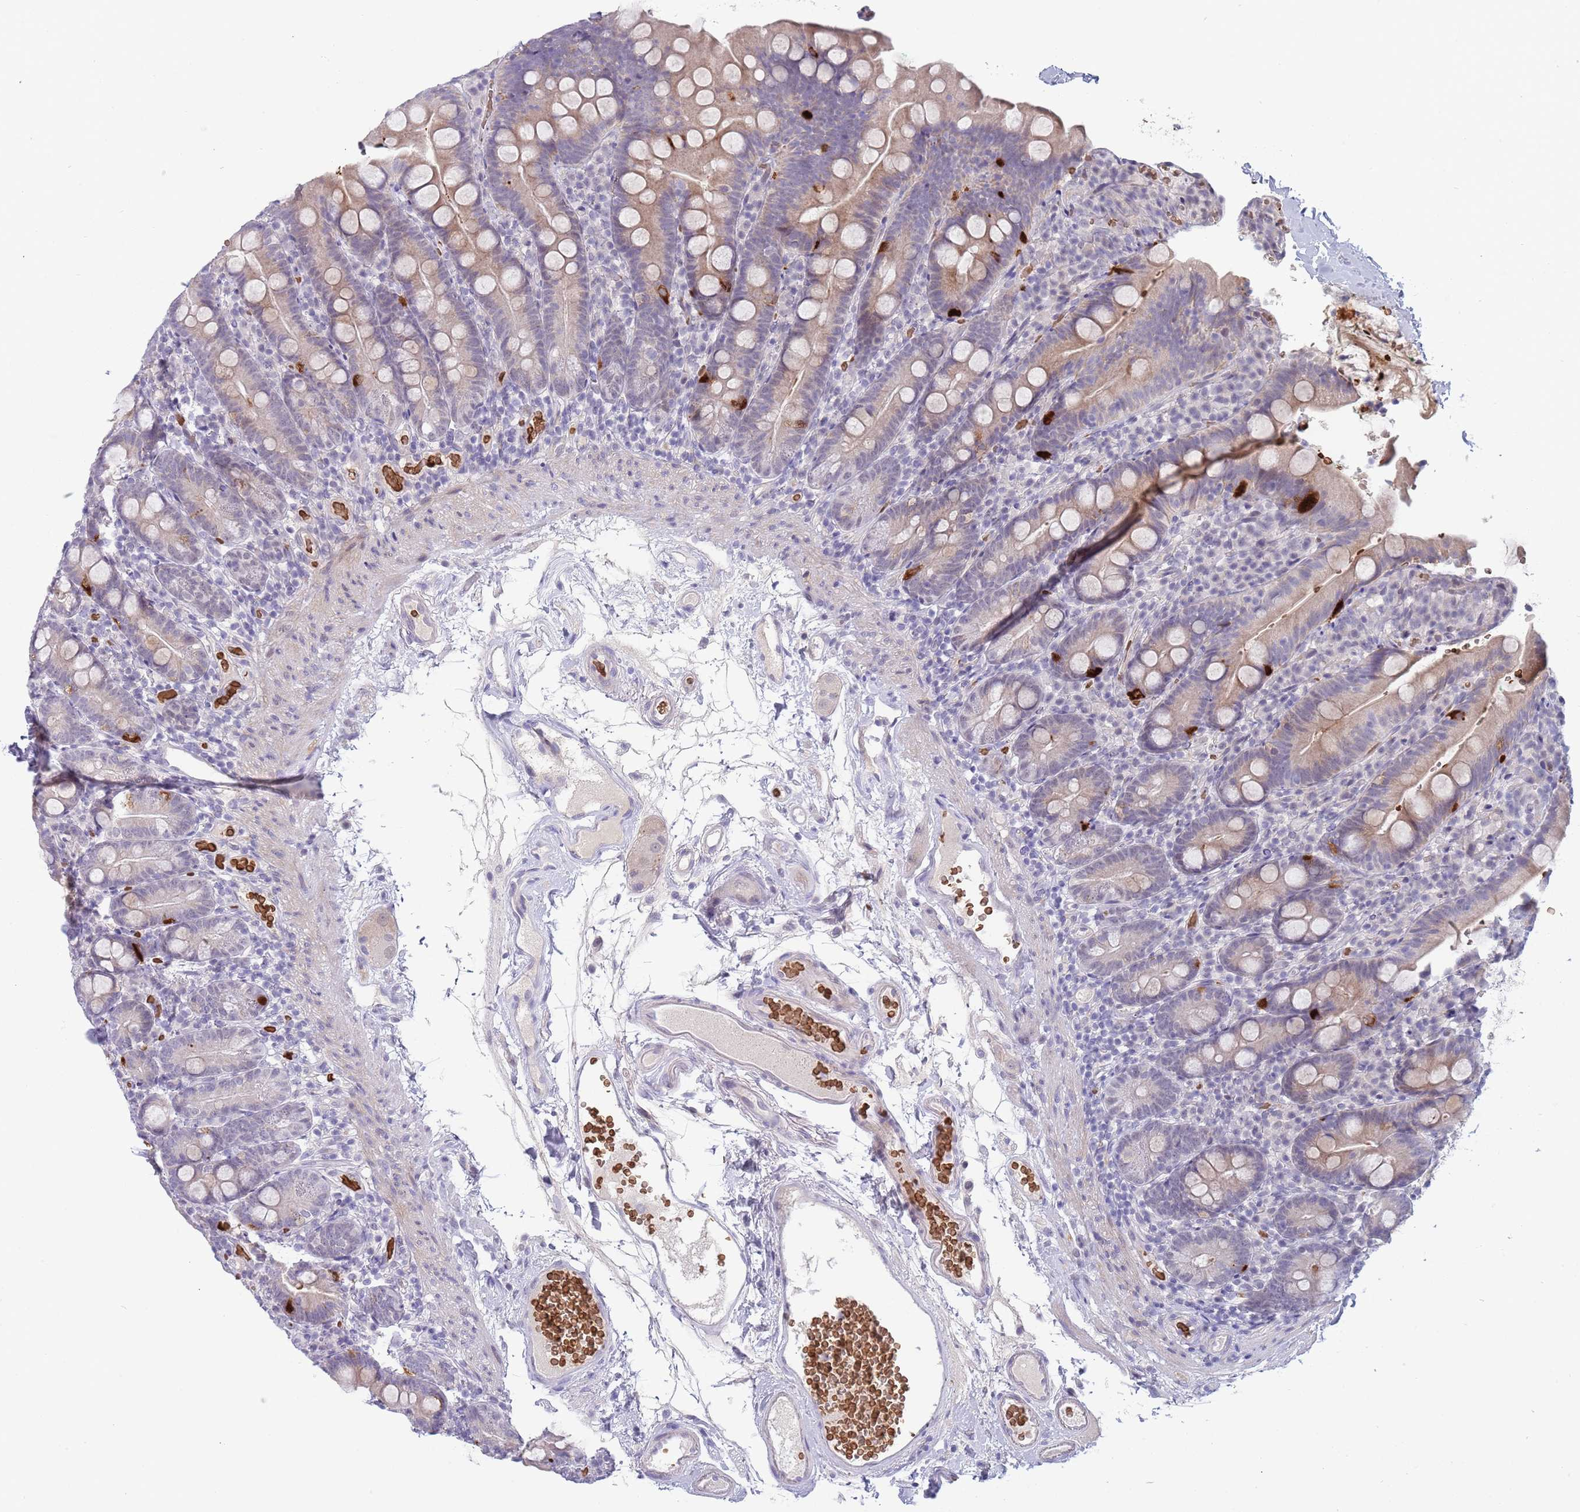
{"staining": {"intensity": "weak", "quantity": ">75%", "location": "cytoplasmic/membranous"}, "tissue": "duodenum", "cell_type": "Glandular cells", "image_type": "normal", "snomed": [{"axis": "morphology", "description": "Normal tissue, NOS"}, {"axis": "topography", "description": "Duodenum"}], "caption": "Normal duodenum displays weak cytoplasmic/membranous staining in about >75% of glandular cells, visualized by immunohistochemistry.", "gene": "LYPD6B", "patient": {"sex": "female", "age": 67}}